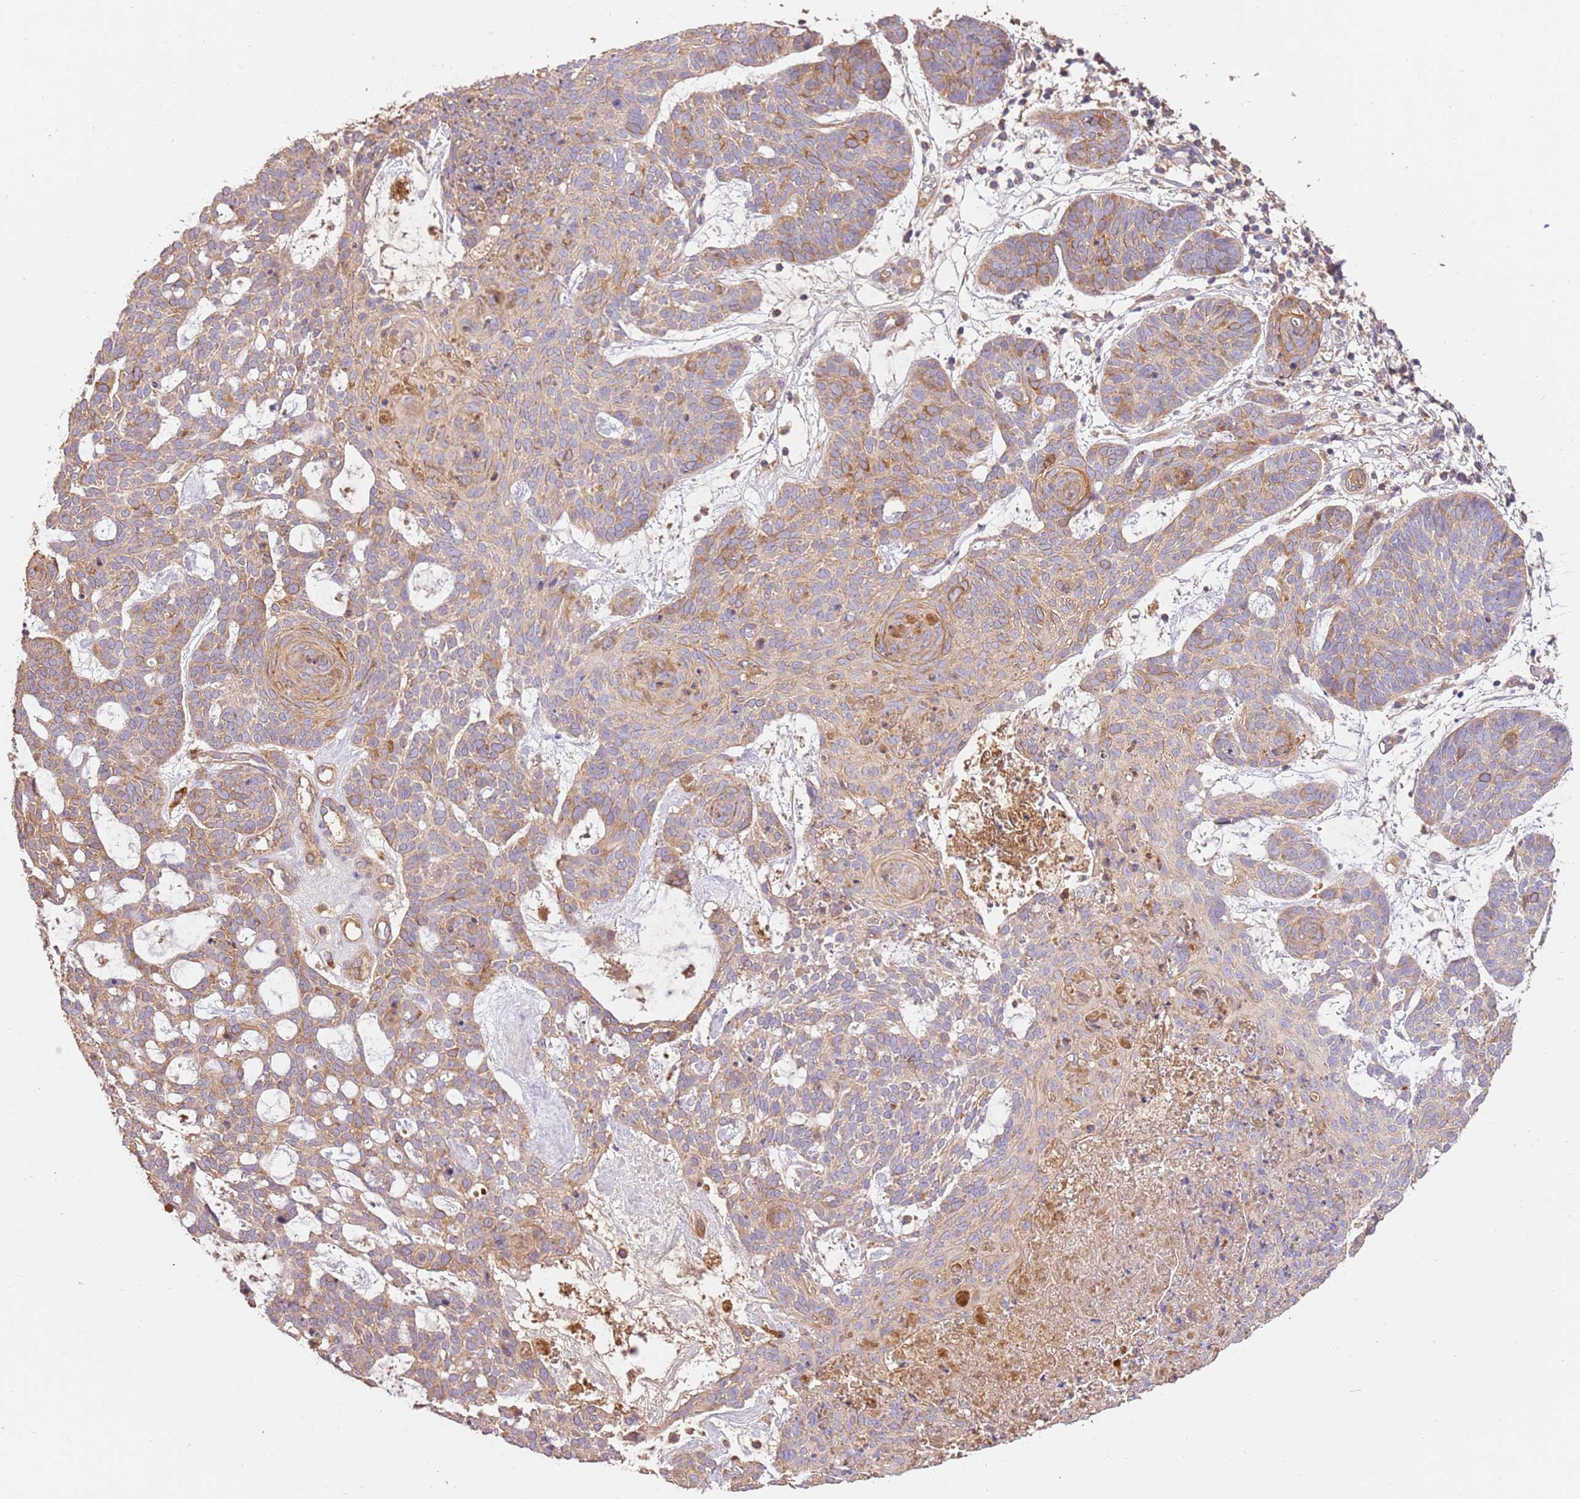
{"staining": {"intensity": "weak", "quantity": "25%-75%", "location": "cytoplasmic/membranous"}, "tissue": "skin cancer", "cell_type": "Tumor cells", "image_type": "cancer", "snomed": [{"axis": "morphology", "description": "Basal cell carcinoma"}, {"axis": "topography", "description": "Skin"}], "caption": "Human basal cell carcinoma (skin) stained with a protein marker demonstrates weak staining in tumor cells.", "gene": "CEP55", "patient": {"sex": "female", "age": 89}}